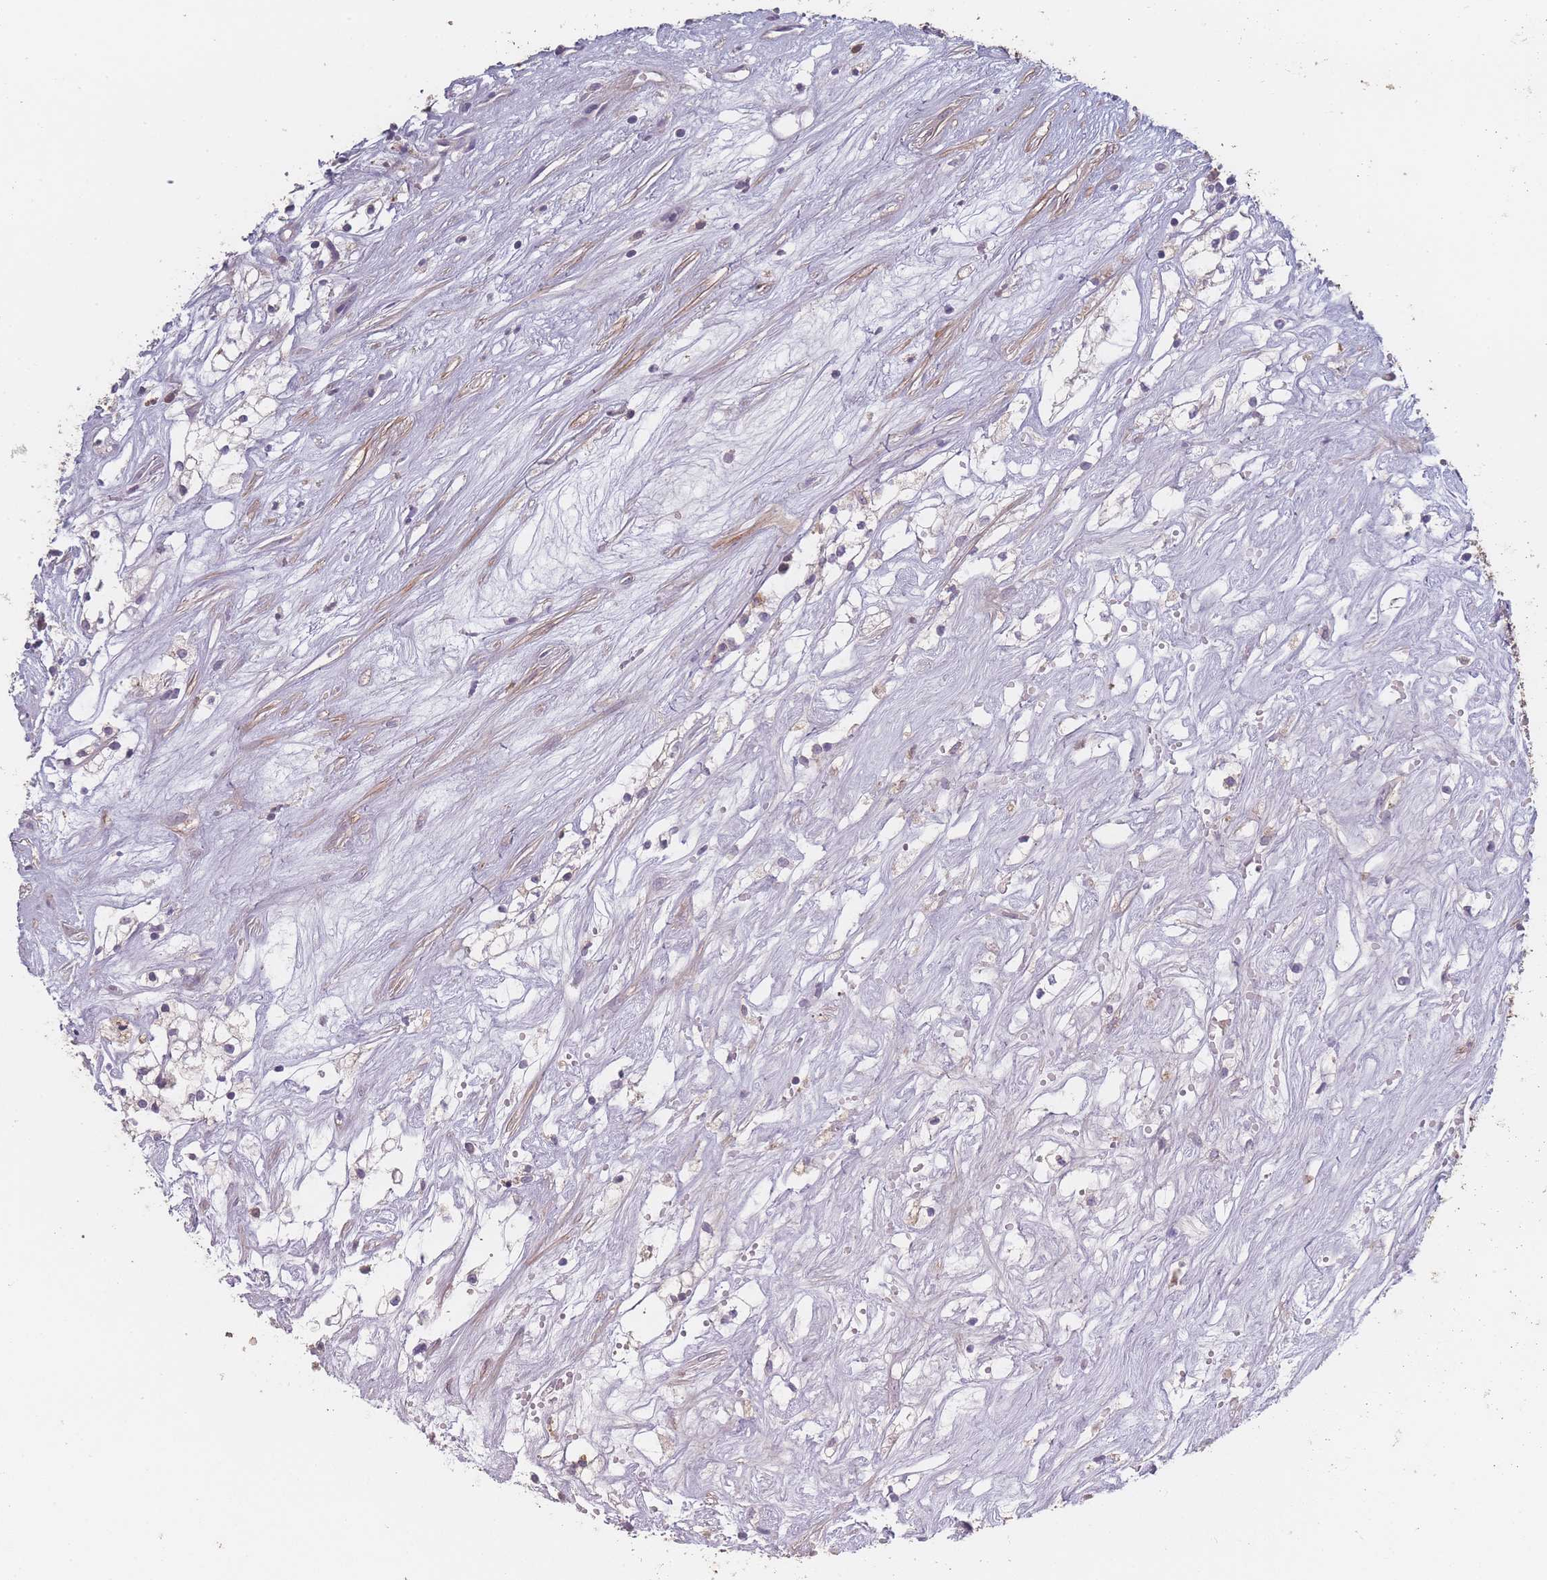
{"staining": {"intensity": "negative", "quantity": "none", "location": "none"}, "tissue": "renal cancer", "cell_type": "Tumor cells", "image_type": "cancer", "snomed": [{"axis": "morphology", "description": "Adenocarcinoma, NOS"}, {"axis": "topography", "description": "Kidney"}], "caption": "Protein analysis of renal adenocarcinoma reveals no significant expression in tumor cells.", "gene": "BST1", "patient": {"sex": "male", "age": 59}}